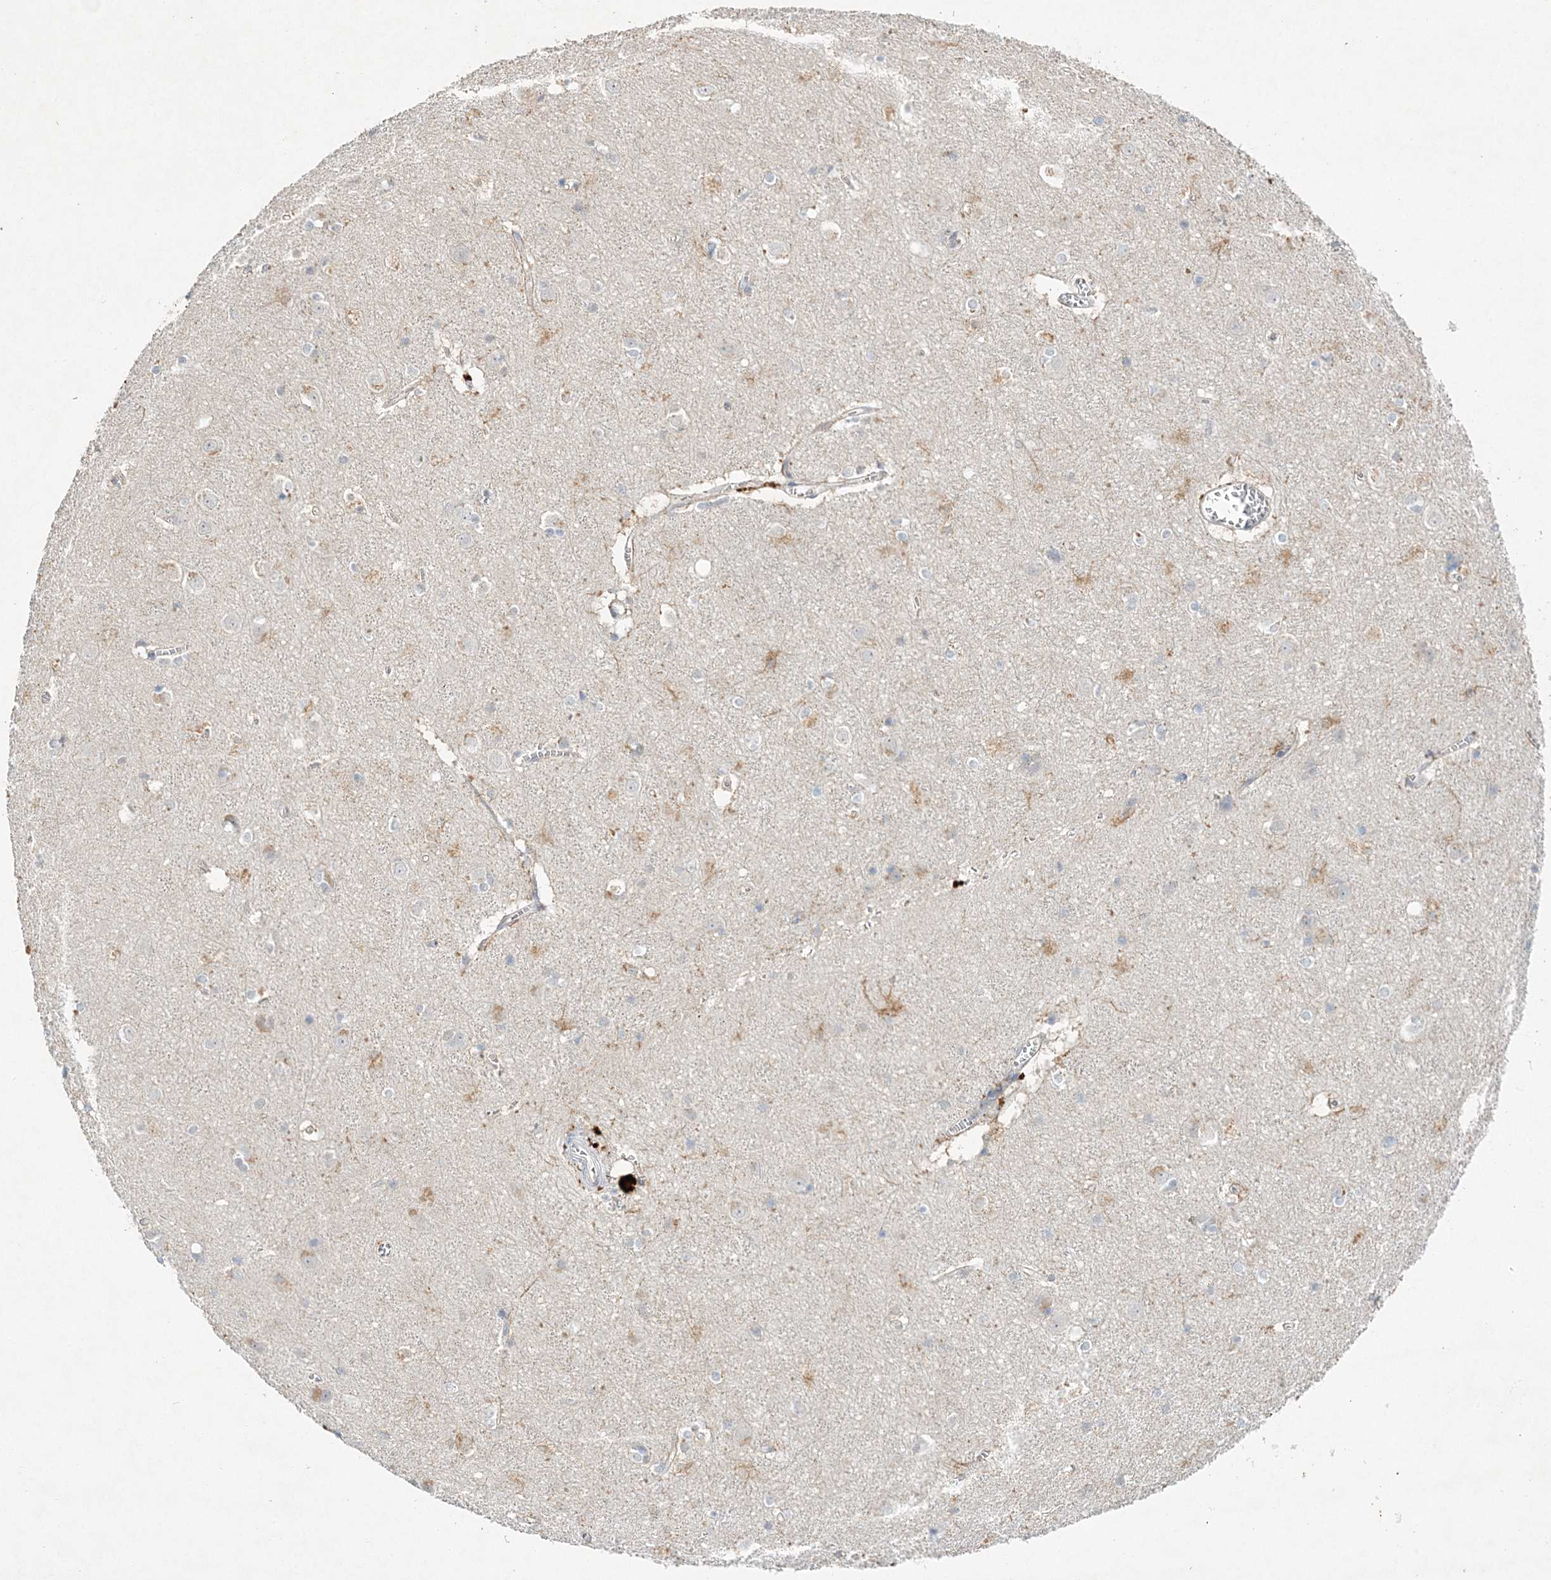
{"staining": {"intensity": "negative", "quantity": "none", "location": "none"}, "tissue": "cerebral cortex", "cell_type": "Endothelial cells", "image_type": "normal", "snomed": [{"axis": "morphology", "description": "Normal tissue, NOS"}, {"axis": "topography", "description": "Cerebral cortex"}], "caption": "The micrograph demonstrates no staining of endothelial cells in unremarkable cerebral cortex. (DAB IHC visualized using brightfield microscopy, high magnification).", "gene": "MAT2B", "patient": {"sex": "male", "age": 54}}